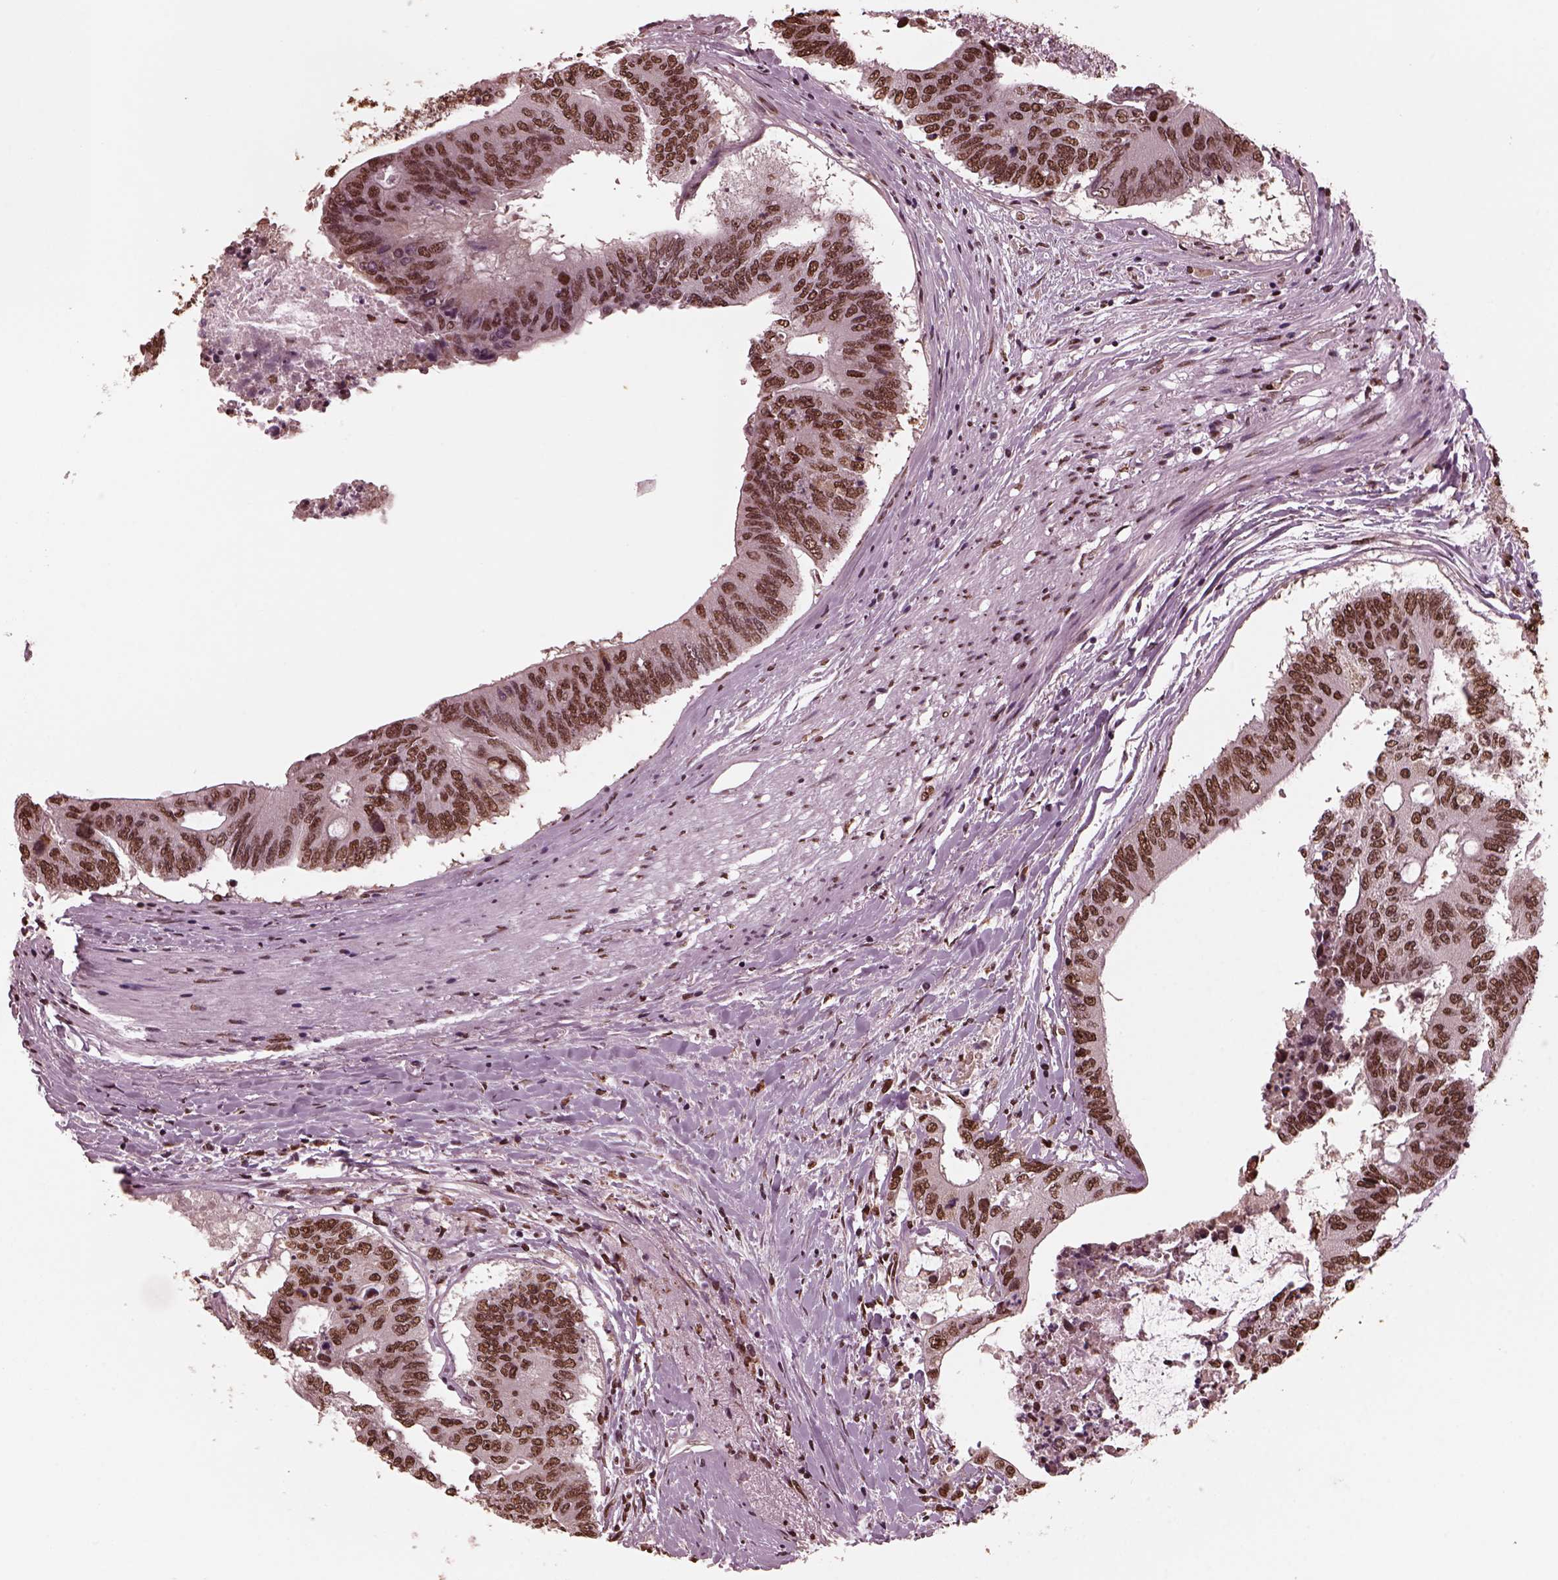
{"staining": {"intensity": "moderate", "quantity": ">75%", "location": "nuclear"}, "tissue": "colorectal cancer", "cell_type": "Tumor cells", "image_type": "cancer", "snomed": [{"axis": "morphology", "description": "Adenocarcinoma, NOS"}, {"axis": "topography", "description": "Rectum"}], "caption": "Immunohistochemistry of human colorectal cancer (adenocarcinoma) demonstrates medium levels of moderate nuclear staining in approximately >75% of tumor cells.", "gene": "NSD1", "patient": {"sex": "male", "age": 59}}